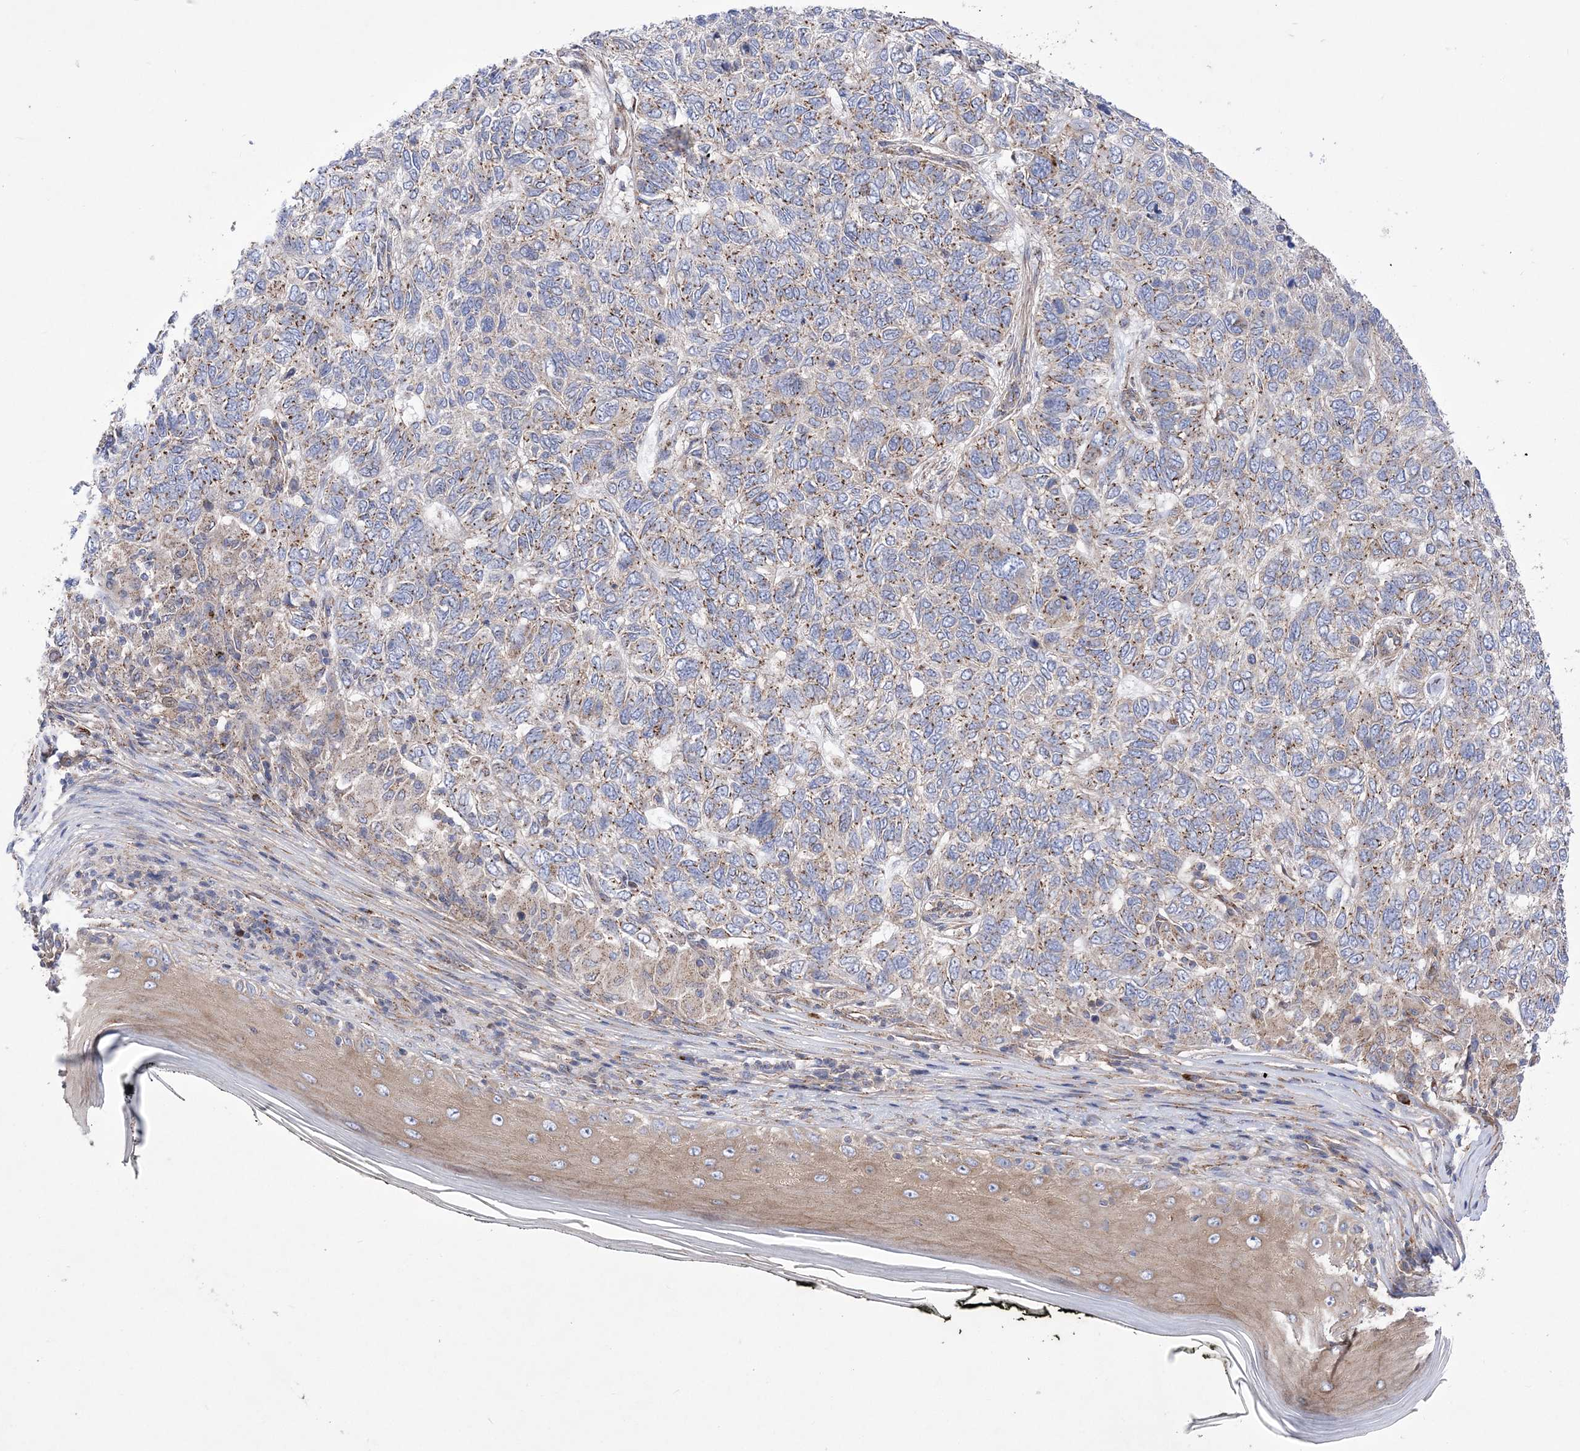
{"staining": {"intensity": "weak", "quantity": "25%-75%", "location": "cytoplasmic/membranous"}, "tissue": "skin cancer", "cell_type": "Tumor cells", "image_type": "cancer", "snomed": [{"axis": "morphology", "description": "Basal cell carcinoma"}, {"axis": "topography", "description": "Skin"}], "caption": "Immunohistochemistry (IHC) of human basal cell carcinoma (skin) reveals low levels of weak cytoplasmic/membranous expression in about 25%-75% of tumor cells.", "gene": "COPB2", "patient": {"sex": "female", "age": 65}}